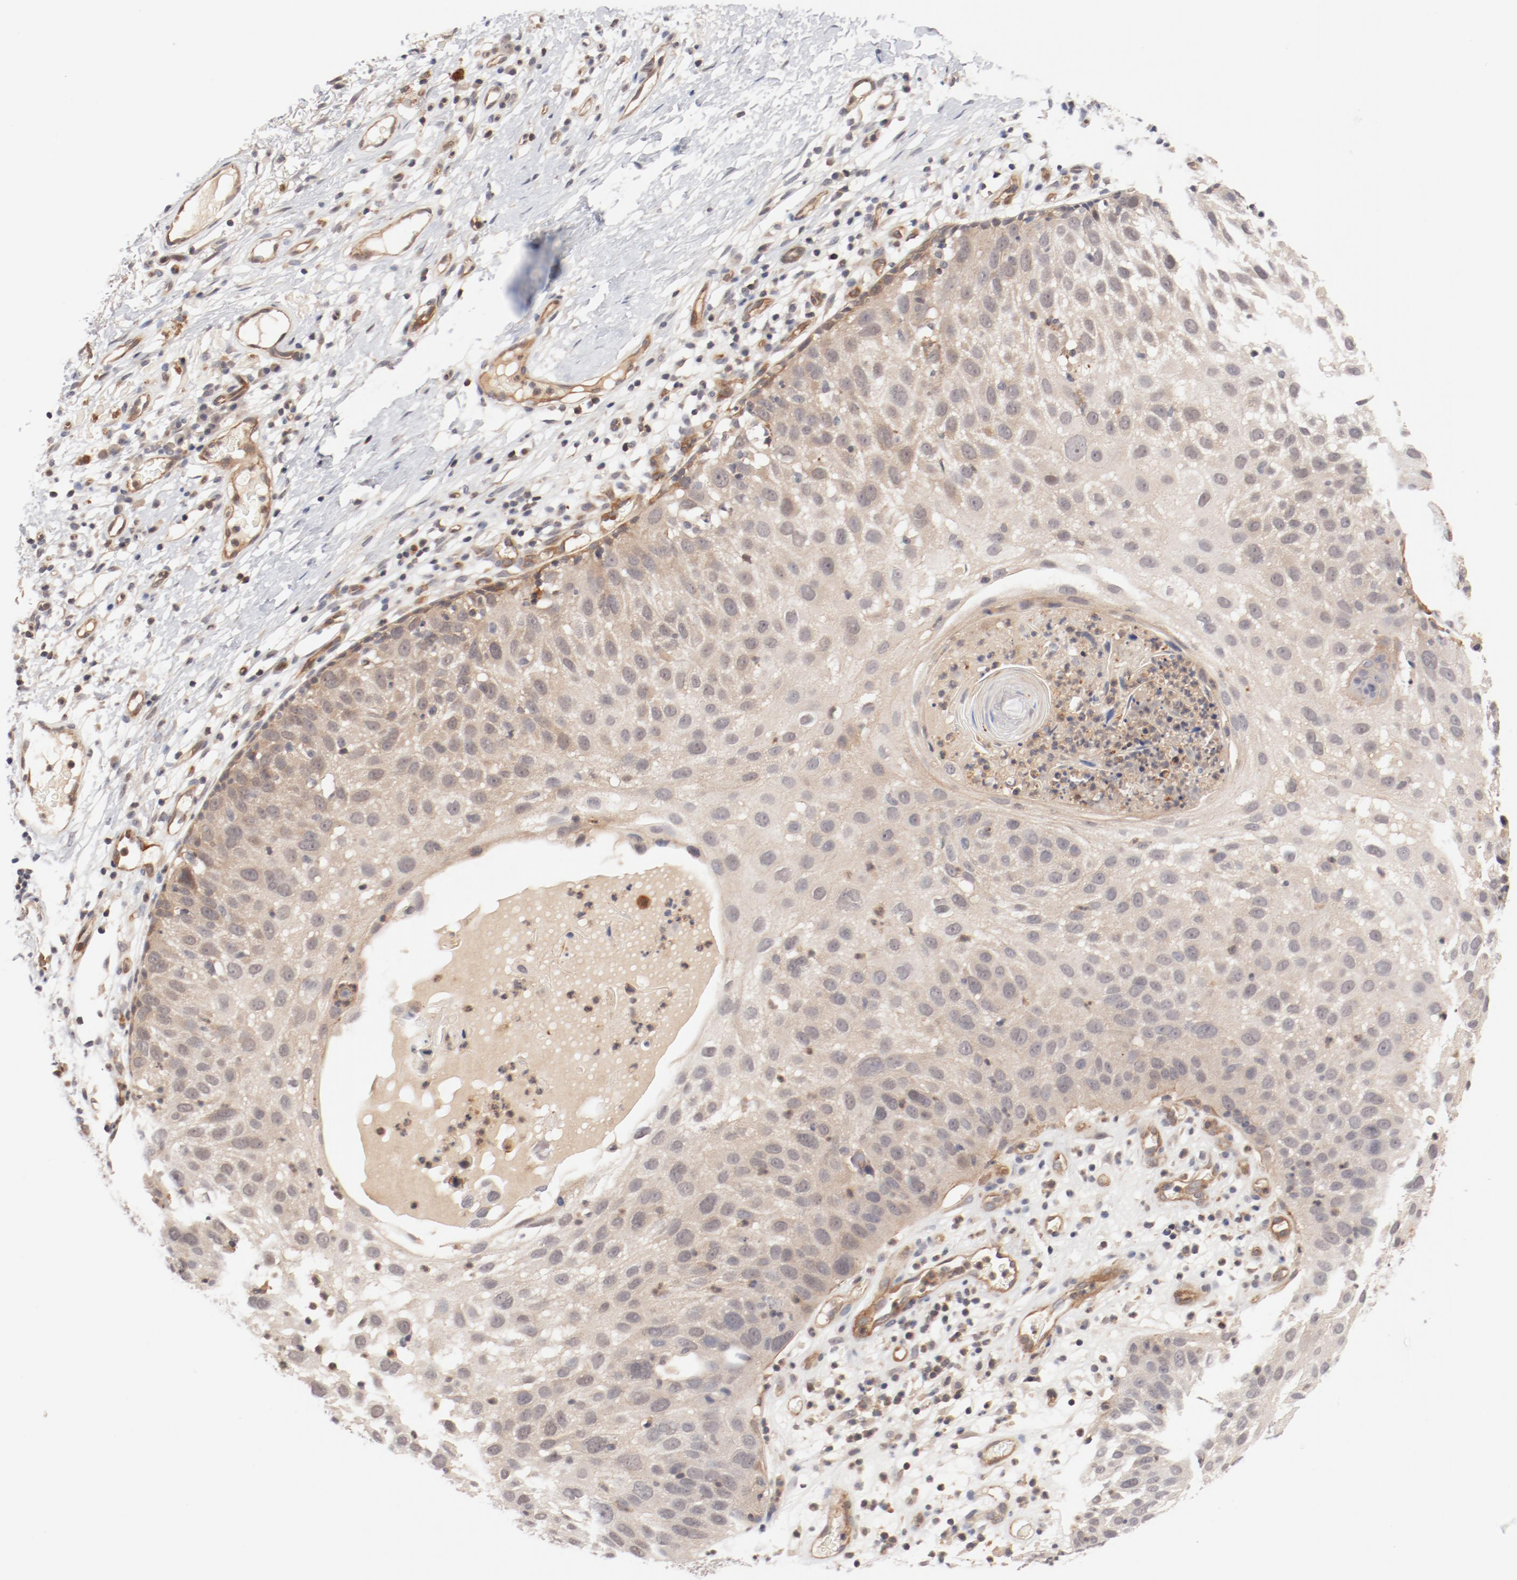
{"staining": {"intensity": "weak", "quantity": "25%-75%", "location": "cytoplasmic/membranous"}, "tissue": "skin cancer", "cell_type": "Tumor cells", "image_type": "cancer", "snomed": [{"axis": "morphology", "description": "Squamous cell carcinoma, NOS"}, {"axis": "topography", "description": "Skin"}], "caption": "Skin cancer was stained to show a protein in brown. There is low levels of weak cytoplasmic/membranous positivity in about 25%-75% of tumor cells.", "gene": "ZNF267", "patient": {"sex": "male", "age": 87}}